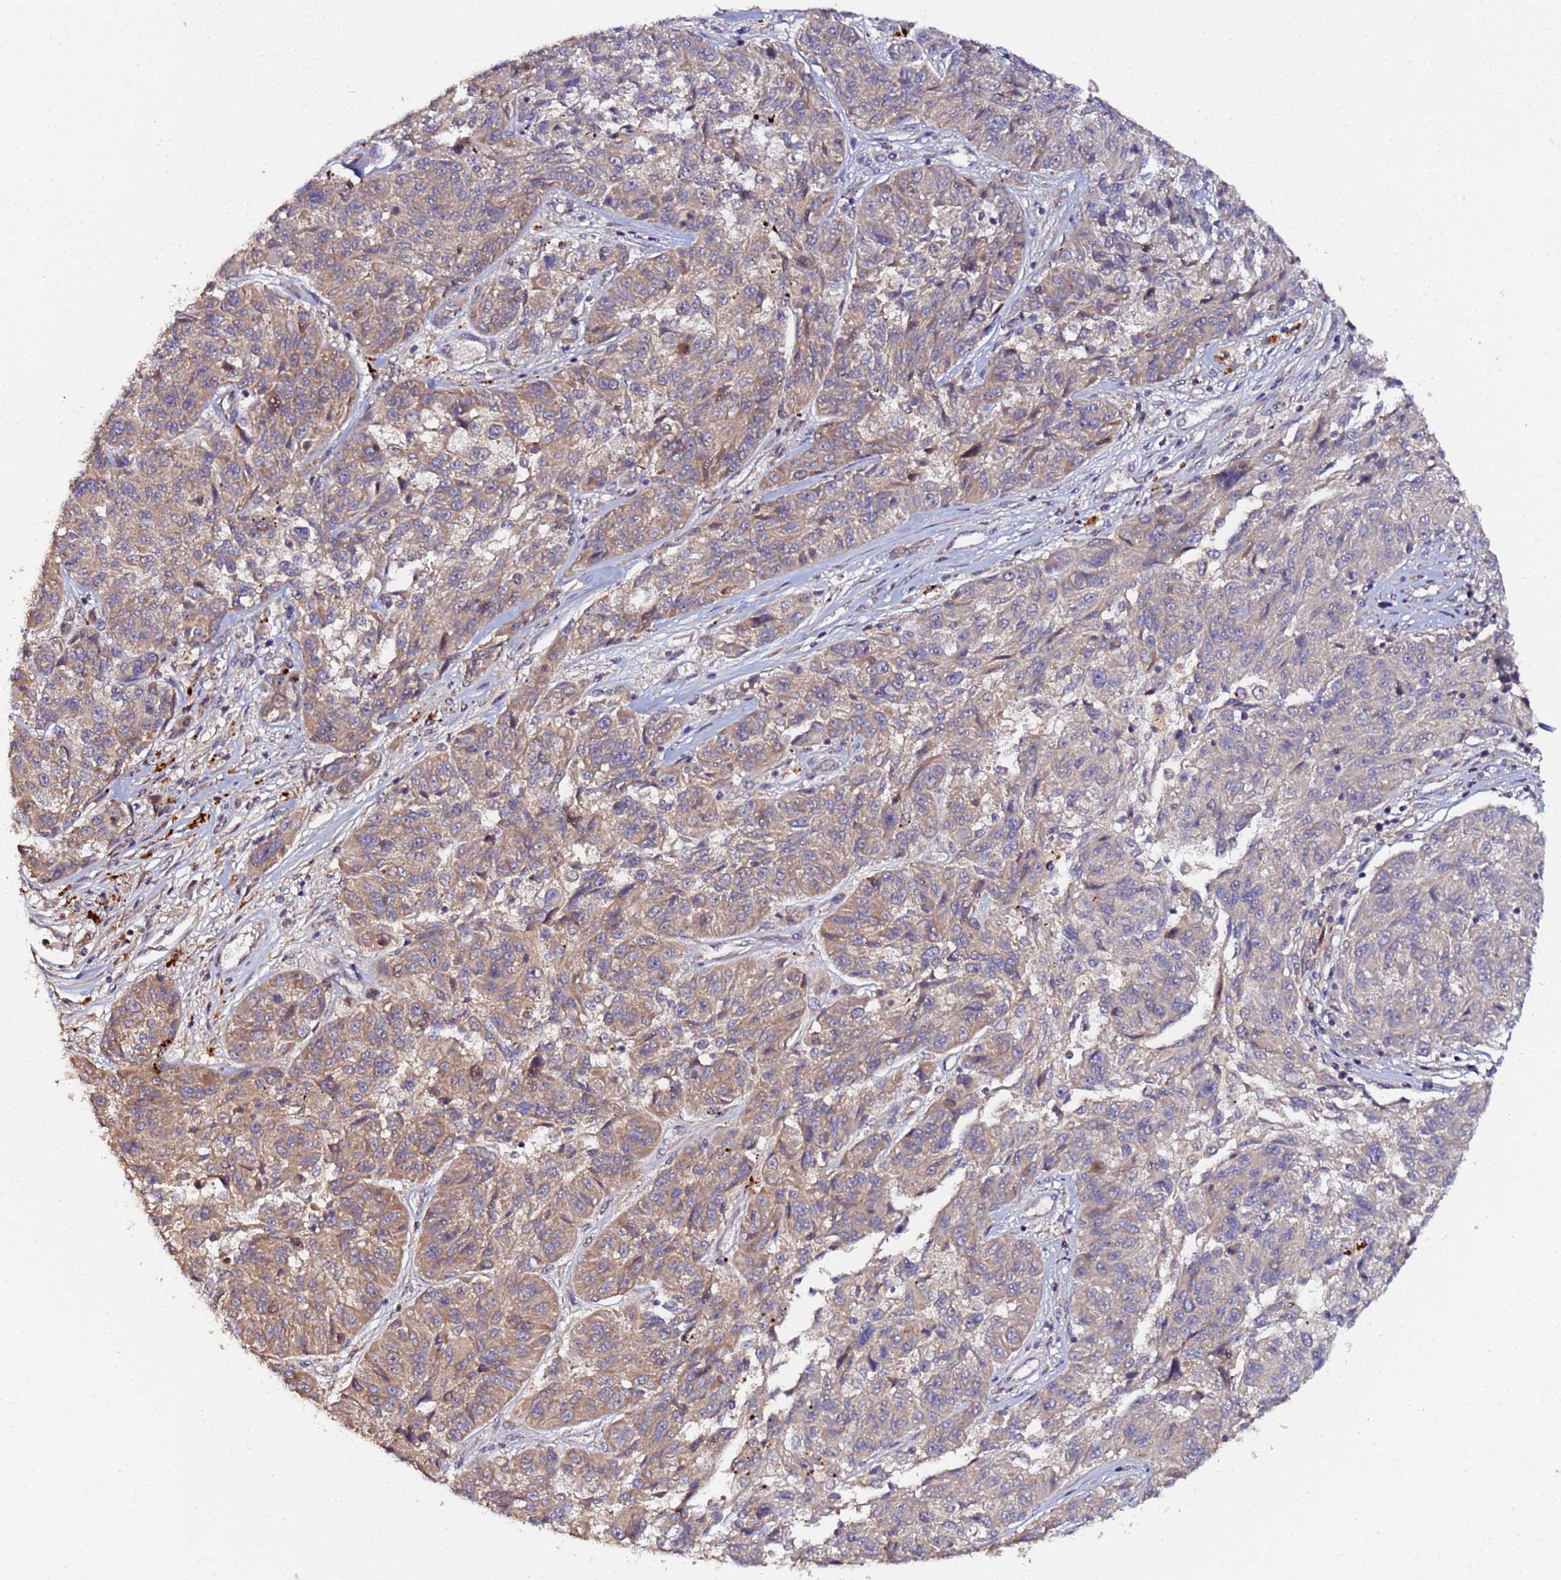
{"staining": {"intensity": "moderate", "quantity": "25%-75%", "location": "cytoplasmic/membranous"}, "tissue": "melanoma", "cell_type": "Tumor cells", "image_type": "cancer", "snomed": [{"axis": "morphology", "description": "Malignant melanoma, NOS"}, {"axis": "topography", "description": "Skin"}], "caption": "Malignant melanoma stained with a protein marker shows moderate staining in tumor cells.", "gene": "OSER1", "patient": {"sex": "male", "age": 53}}